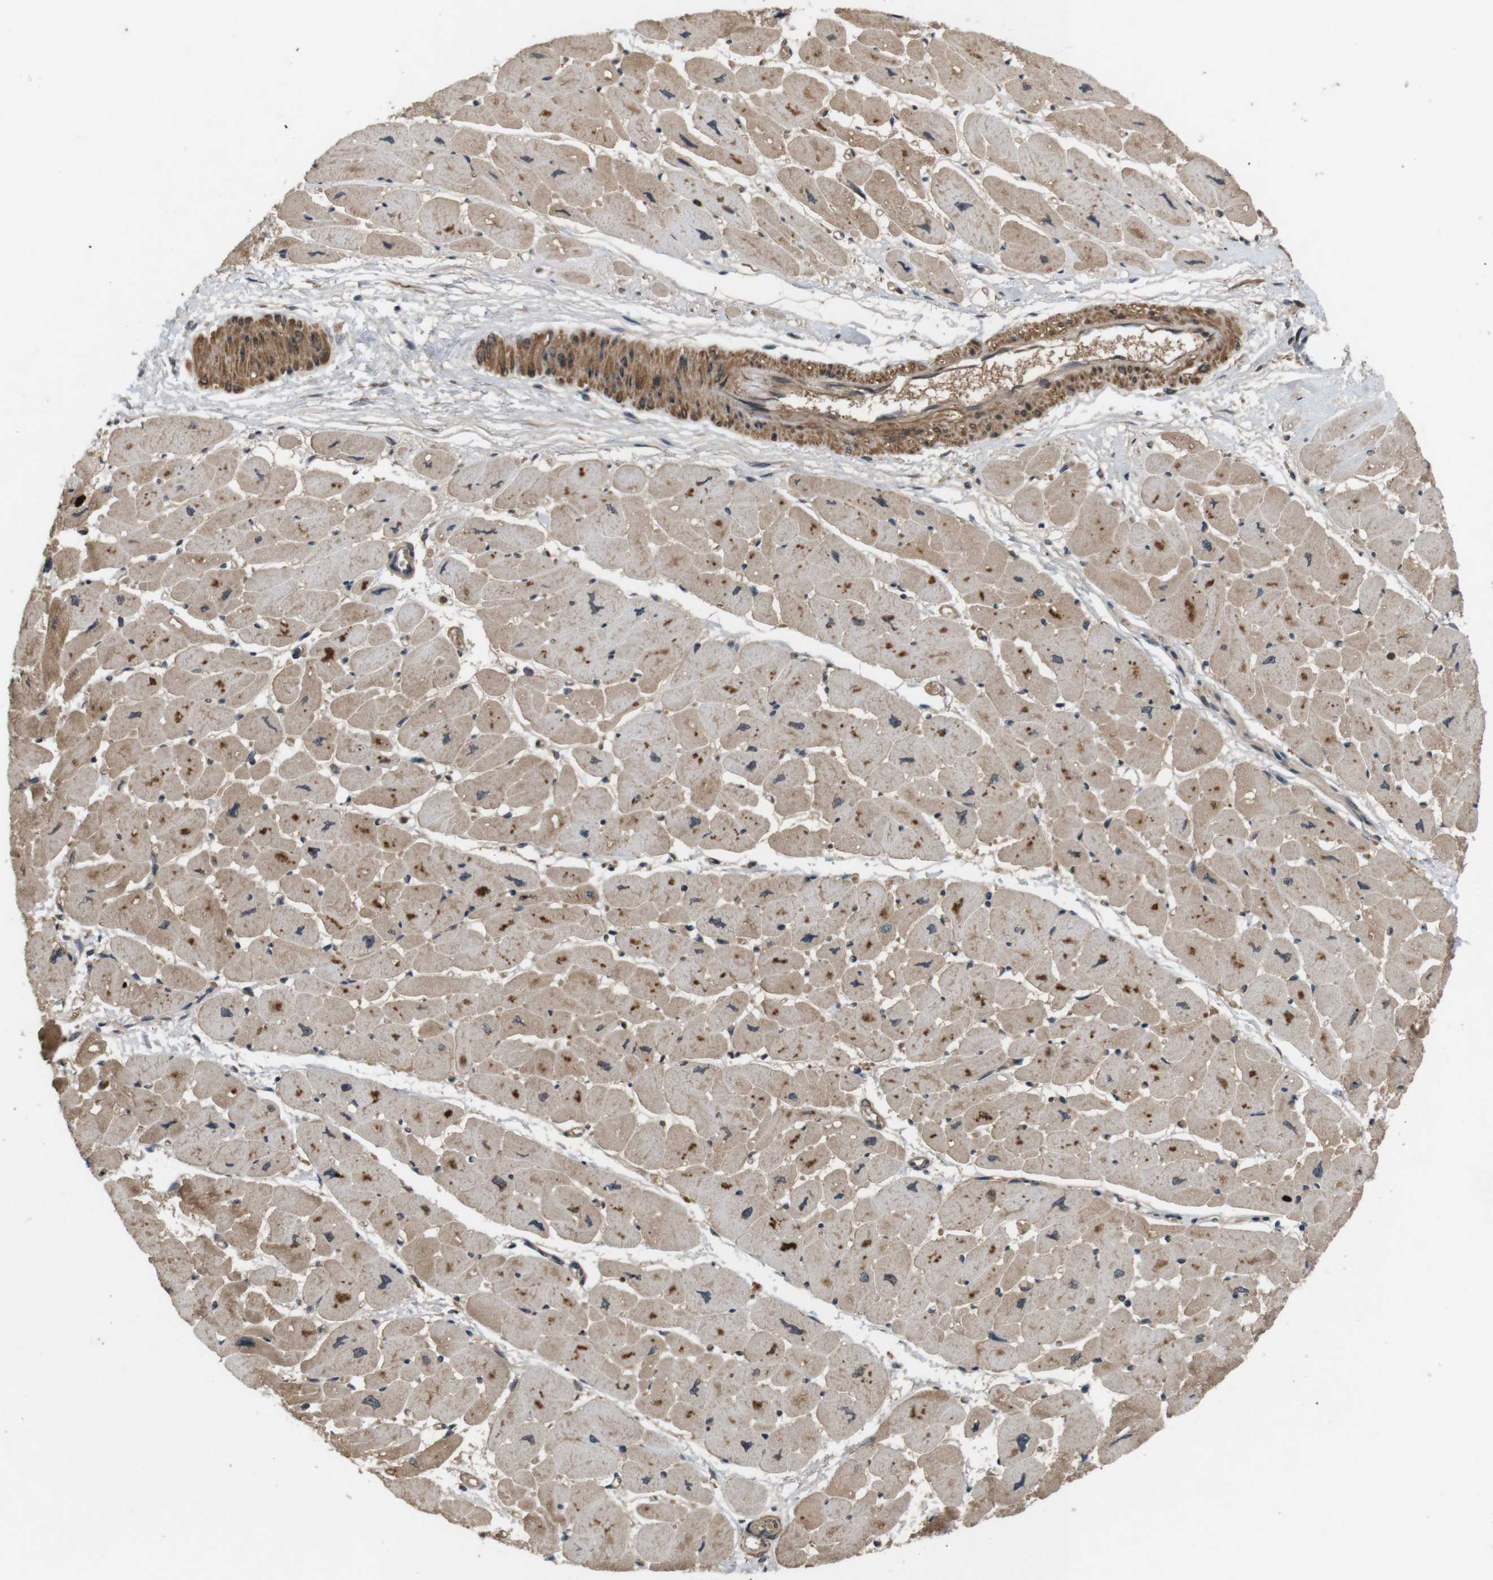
{"staining": {"intensity": "moderate", "quantity": ">75%", "location": "cytoplasmic/membranous"}, "tissue": "heart muscle", "cell_type": "Cardiomyocytes", "image_type": "normal", "snomed": [{"axis": "morphology", "description": "Normal tissue, NOS"}, {"axis": "topography", "description": "Heart"}], "caption": "Heart muscle stained with IHC displays moderate cytoplasmic/membranous staining in about >75% of cardiomyocytes.", "gene": "NFKBIE", "patient": {"sex": "female", "age": 54}}